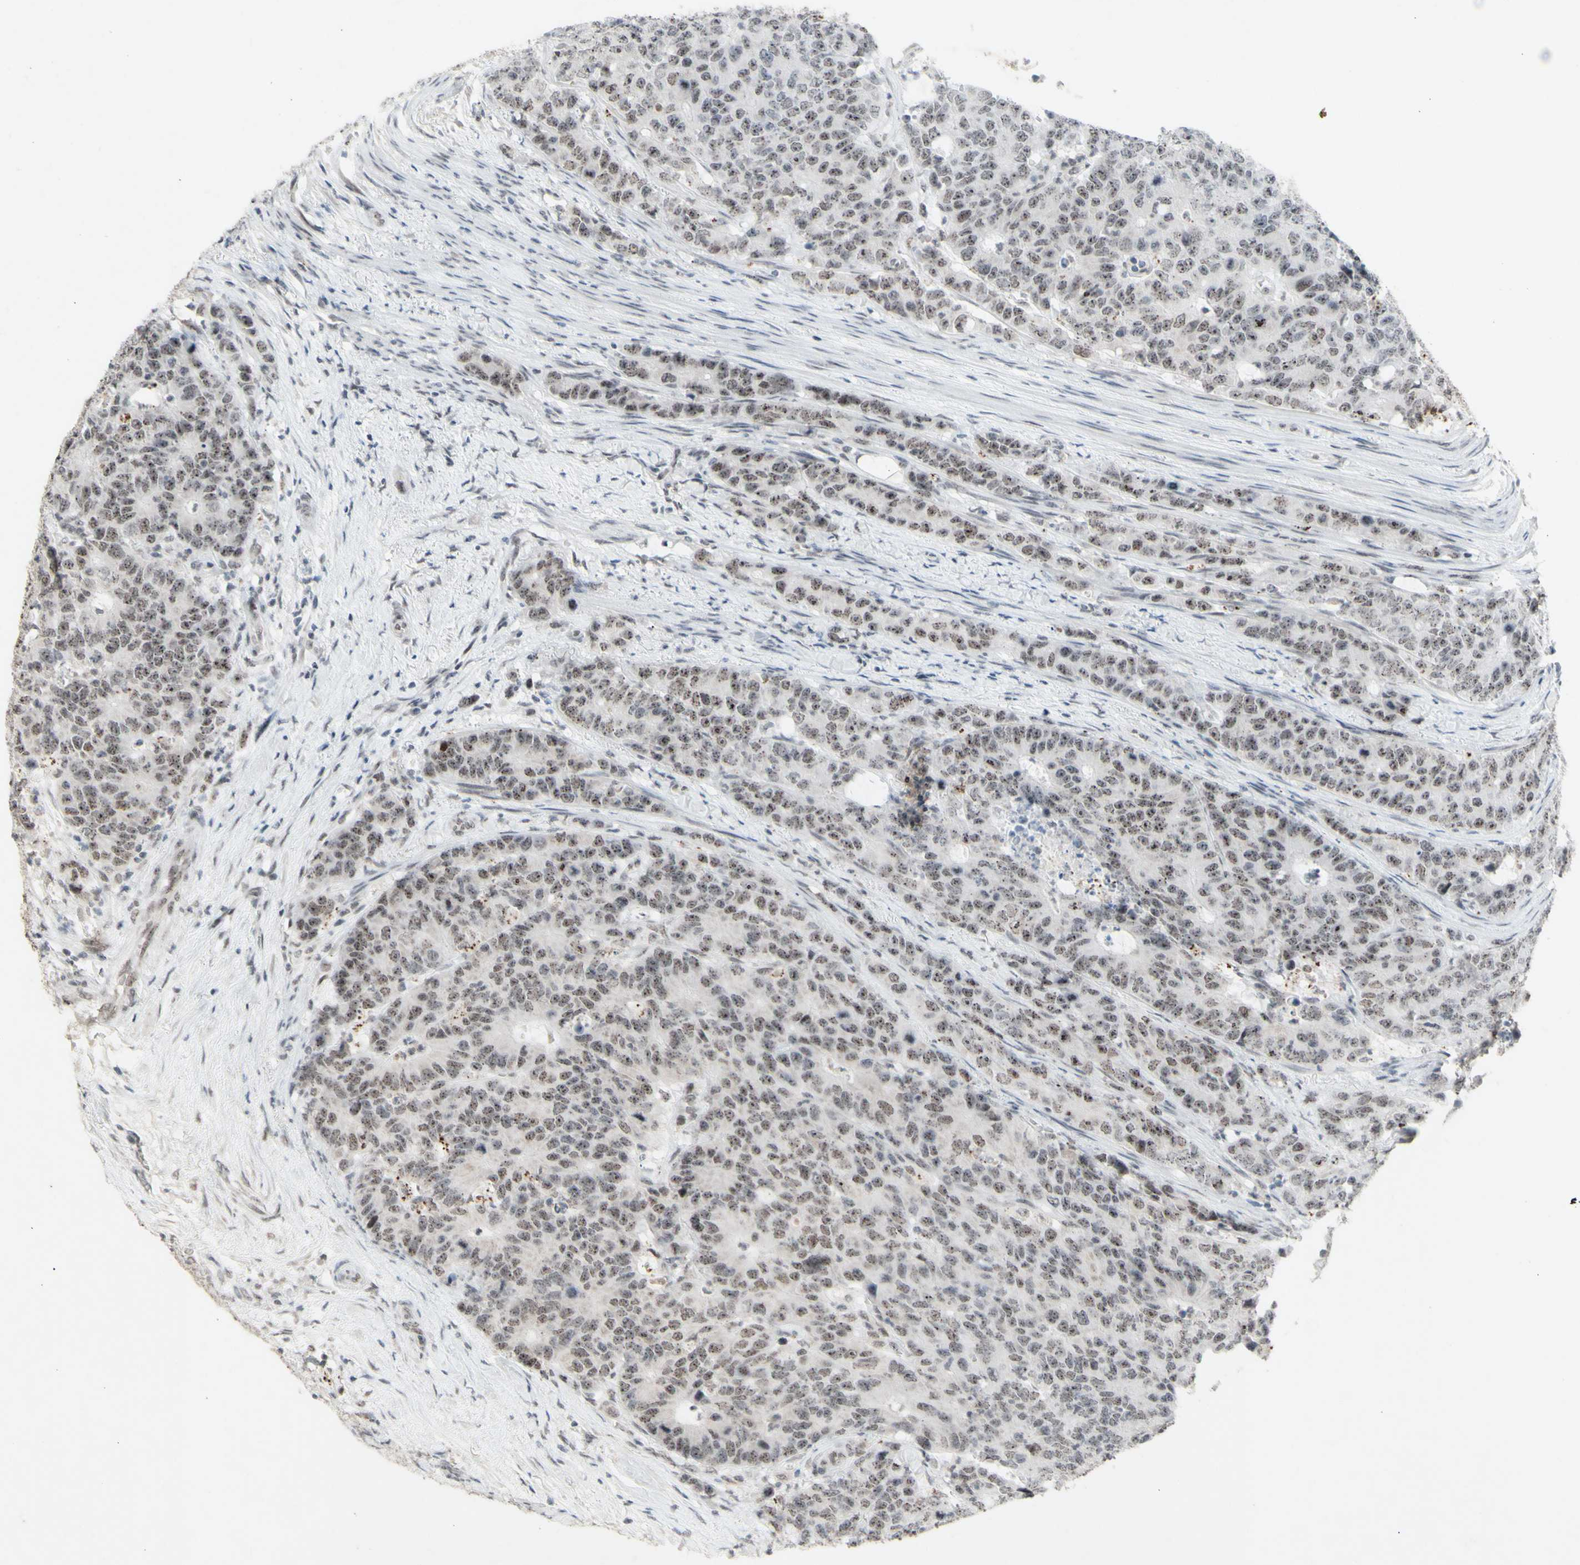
{"staining": {"intensity": "weak", "quantity": "25%-75%", "location": "nuclear"}, "tissue": "colorectal cancer", "cell_type": "Tumor cells", "image_type": "cancer", "snomed": [{"axis": "morphology", "description": "Adenocarcinoma, NOS"}, {"axis": "topography", "description": "Colon"}], "caption": "This micrograph exhibits immunohistochemistry staining of human colorectal cancer (adenocarcinoma), with low weak nuclear staining in approximately 25%-75% of tumor cells.", "gene": "CENPB", "patient": {"sex": "female", "age": 86}}